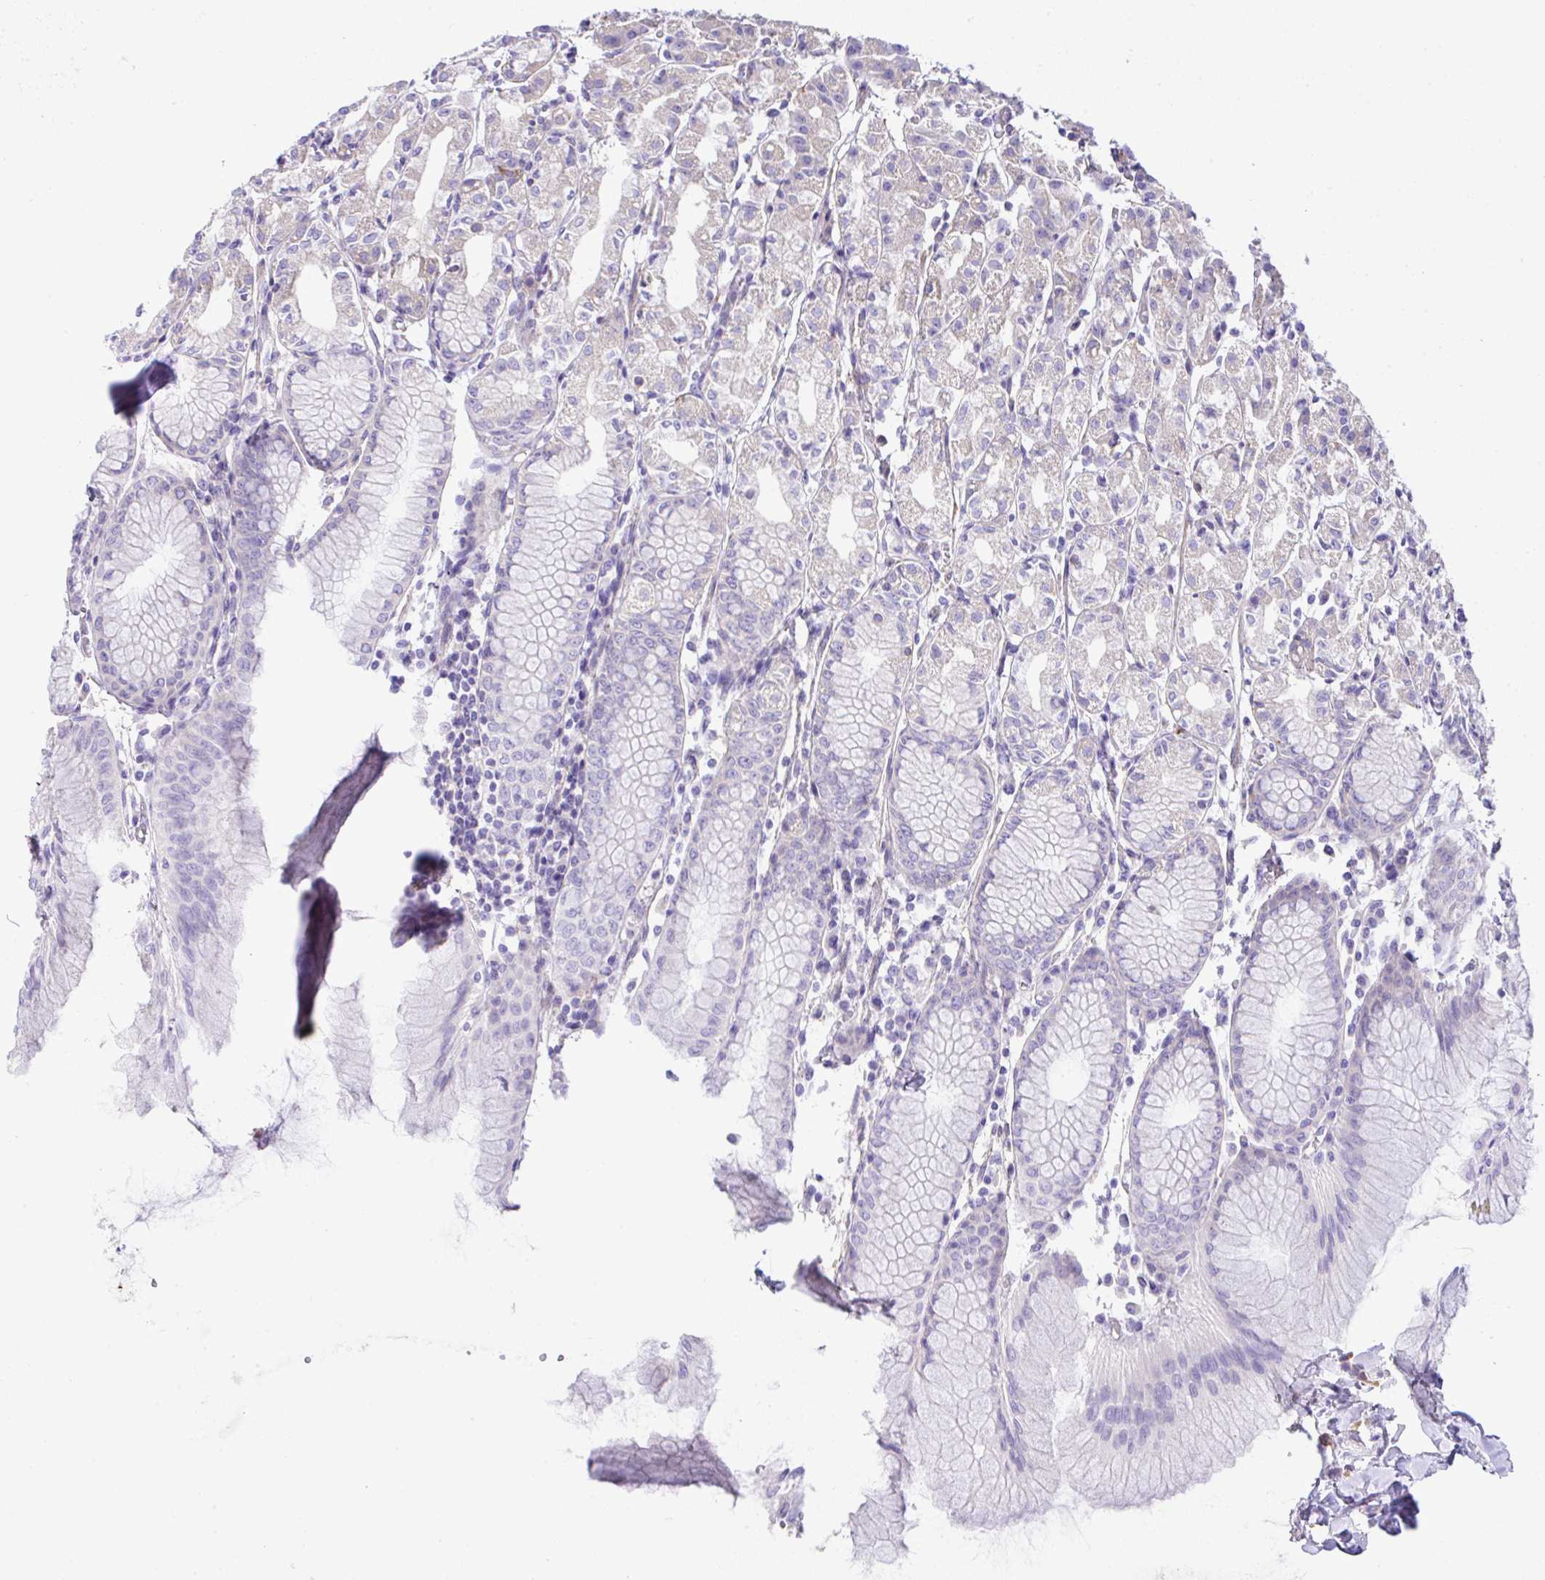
{"staining": {"intensity": "negative", "quantity": "none", "location": "none"}, "tissue": "stomach", "cell_type": "Glandular cells", "image_type": "normal", "snomed": [{"axis": "morphology", "description": "Normal tissue, NOS"}, {"axis": "topography", "description": "Stomach"}], "caption": "Immunohistochemistry histopathology image of unremarkable stomach stained for a protein (brown), which shows no positivity in glandular cells.", "gene": "OR4P4", "patient": {"sex": "female", "age": 57}}